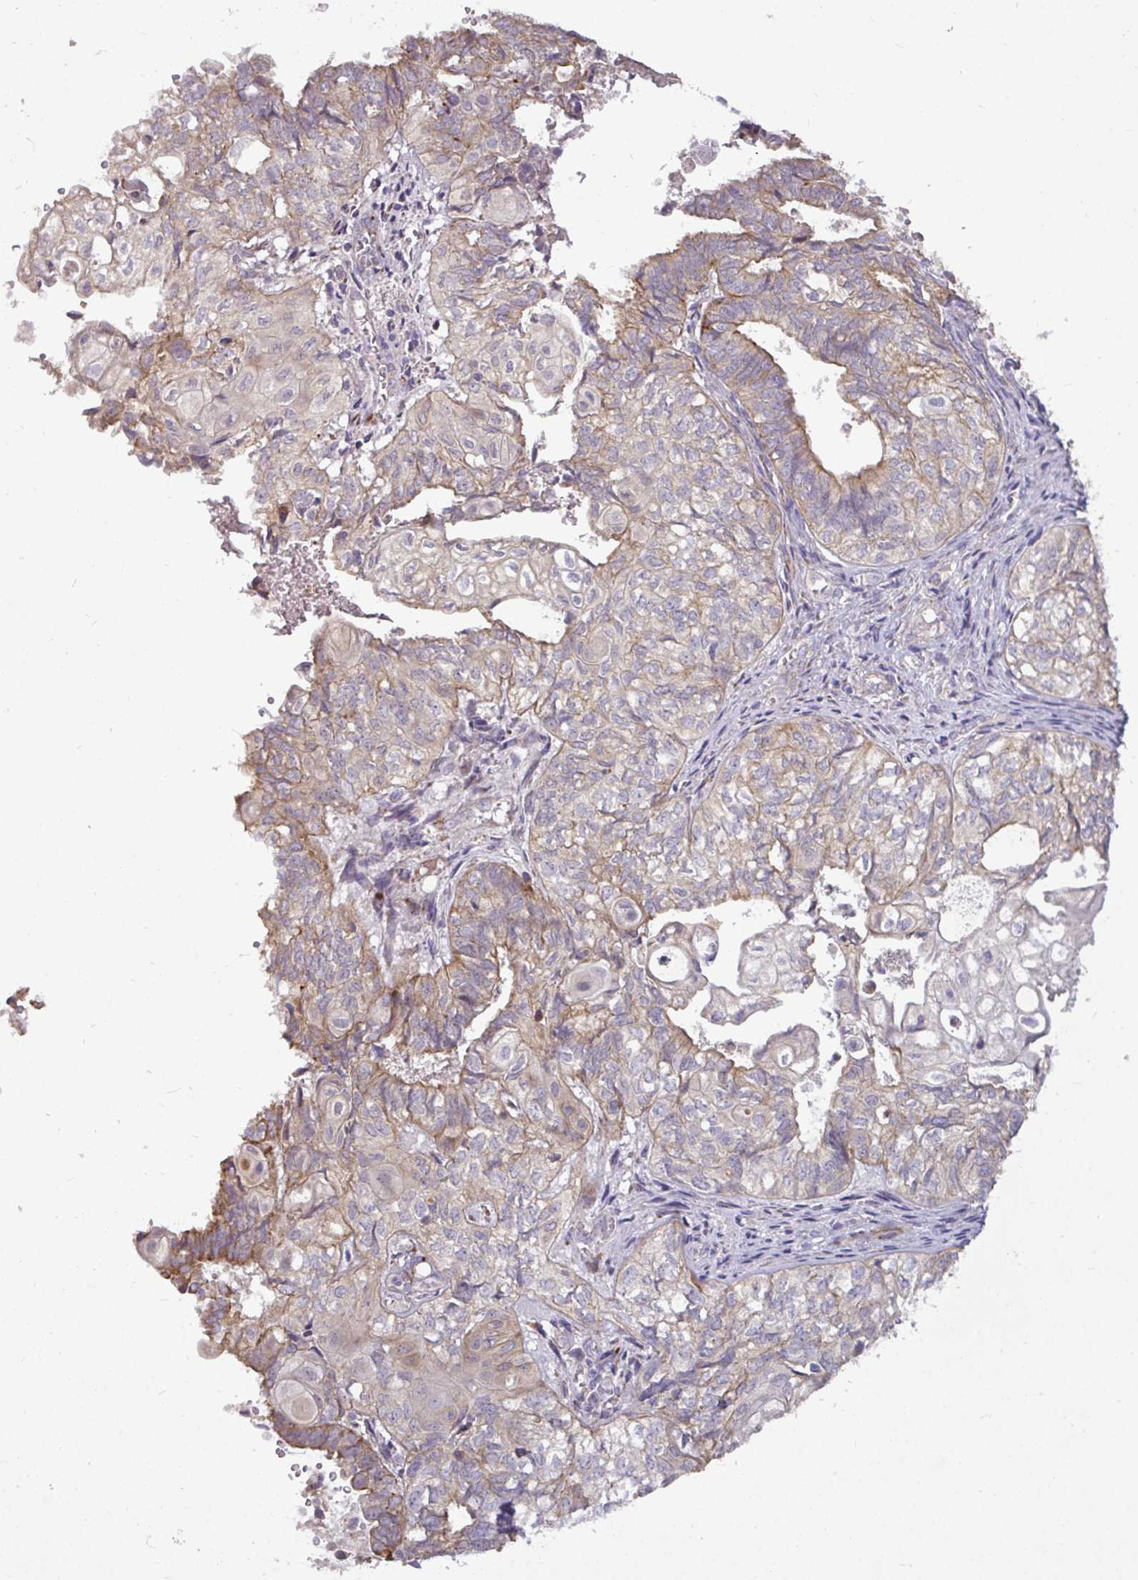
{"staining": {"intensity": "moderate", "quantity": "25%-75%", "location": "cytoplasmic/membranous"}, "tissue": "ovarian cancer", "cell_type": "Tumor cells", "image_type": "cancer", "snomed": [{"axis": "morphology", "description": "Carcinoma, endometroid"}, {"axis": "topography", "description": "Ovary"}], "caption": "Immunohistochemical staining of ovarian endometroid carcinoma shows moderate cytoplasmic/membranous protein expression in about 25%-75% of tumor cells. (DAB IHC, brown staining for protein, blue staining for nuclei).", "gene": "STRIP1", "patient": {"sex": "female", "age": 64}}